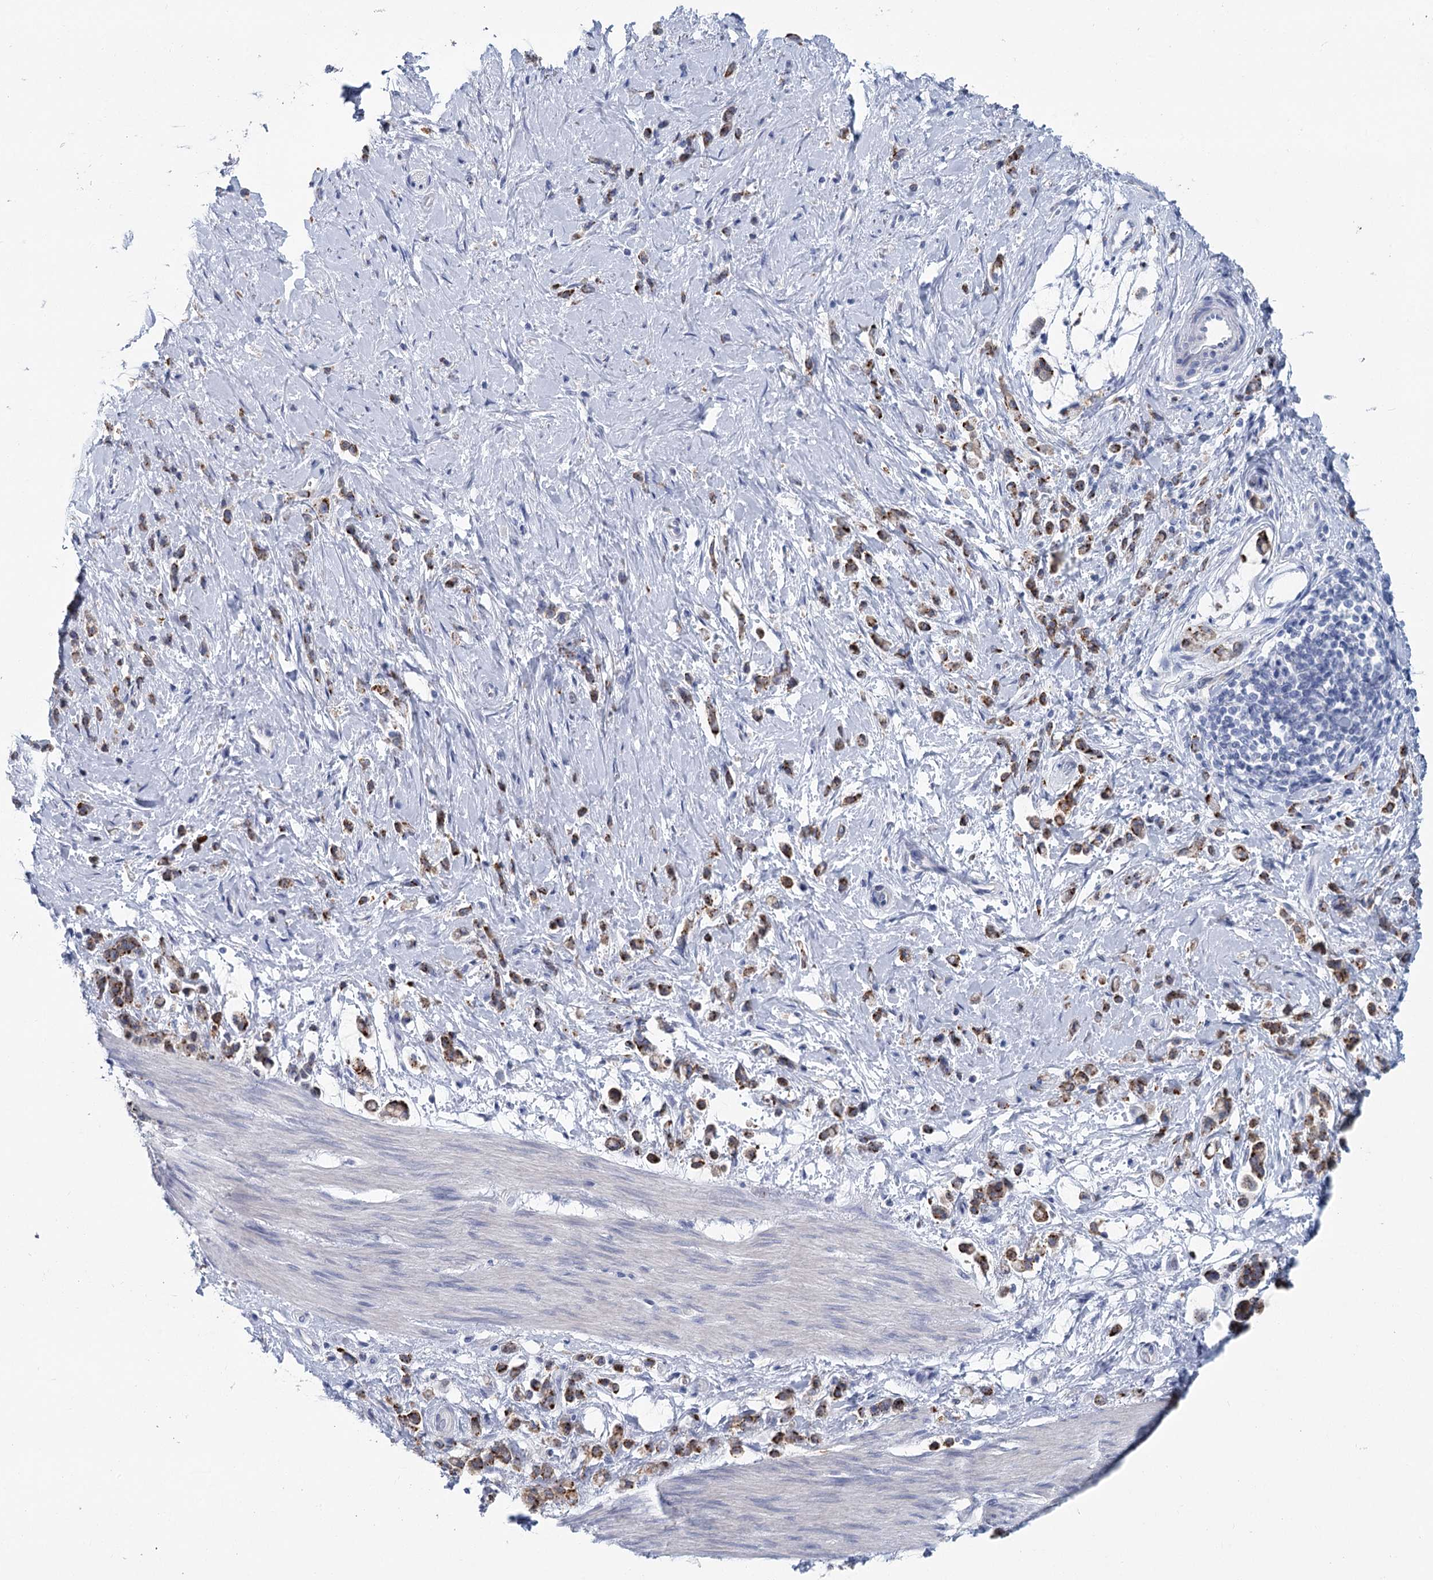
{"staining": {"intensity": "moderate", "quantity": ">75%", "location": "cytoplasmic/membranous"}, "tissue": "stomach cancer", "cell_type": "Tumor cells", "image_type": "cancer", "snomed": [{"axis": "morphology", "description": "Adenocarcinoma, NOS"}, {"axis": "topography", "description": "Stomach"}], "caption": "Adenocarcinoma (stomach) was stained to show a protein in brown. There is medium levels of moderate cytoplasmic/membranous expression in approximately >75% of tumor cells. Using DAB (3,3'-diaminobenzidine) (brown) and hematoxylin (blue) stains, captured at high magnification using brightfield microscopy.", "gene": "METTL7B", "patient": {"sex": "female", "age": 60}}